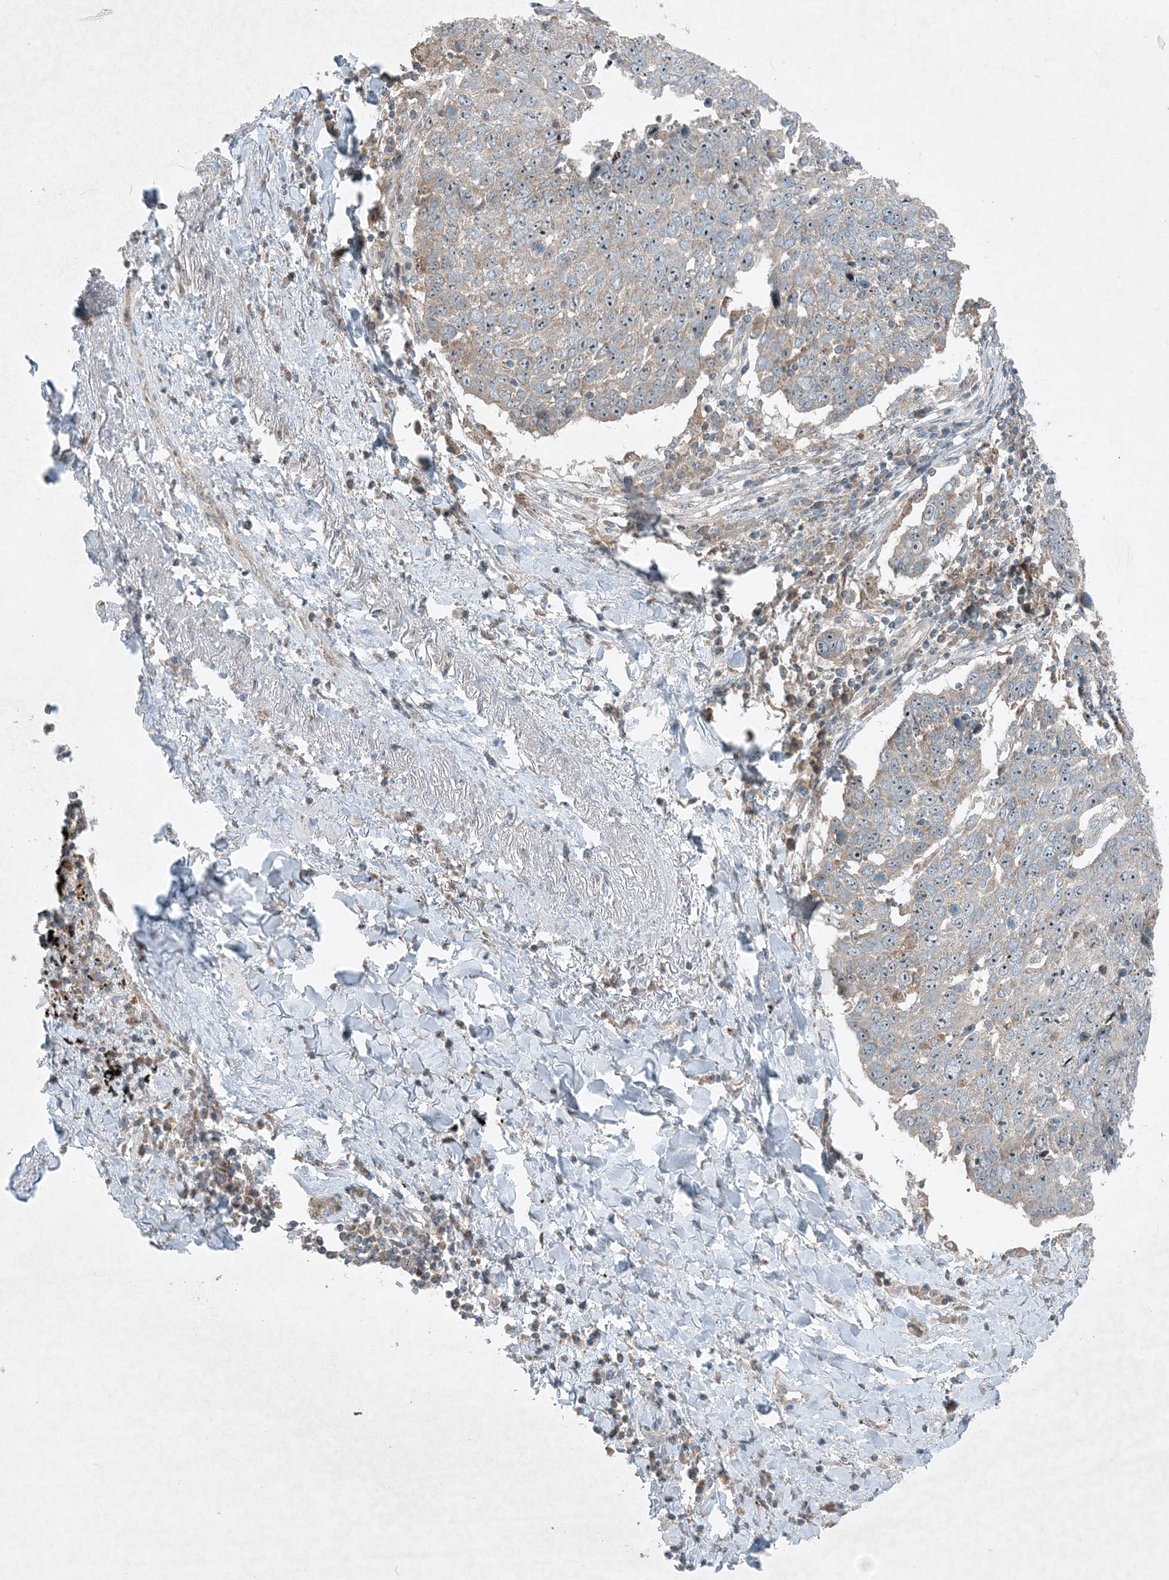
{"staining": {"intensity": "moderate", "quantity": "<25%", "location": "nuclear"}, "tissue": "lung cancer", "cell_type": "Tumor cells", "image_type": "cancer", "snomed": [{"axis": "morphology", "description": "Squamous cell carcinoma, NOS"}, {"axis": "topography", "description": "Lung"}], "caption": "High-power microscopy captured an IHC photomicrograph of squamous cell carcinoma (lung), revealing moderate nuclear positivity in approximately <25% of tumor cells.", "gene": "MITD1", "patient": {"sex": "male", "age": 66}}